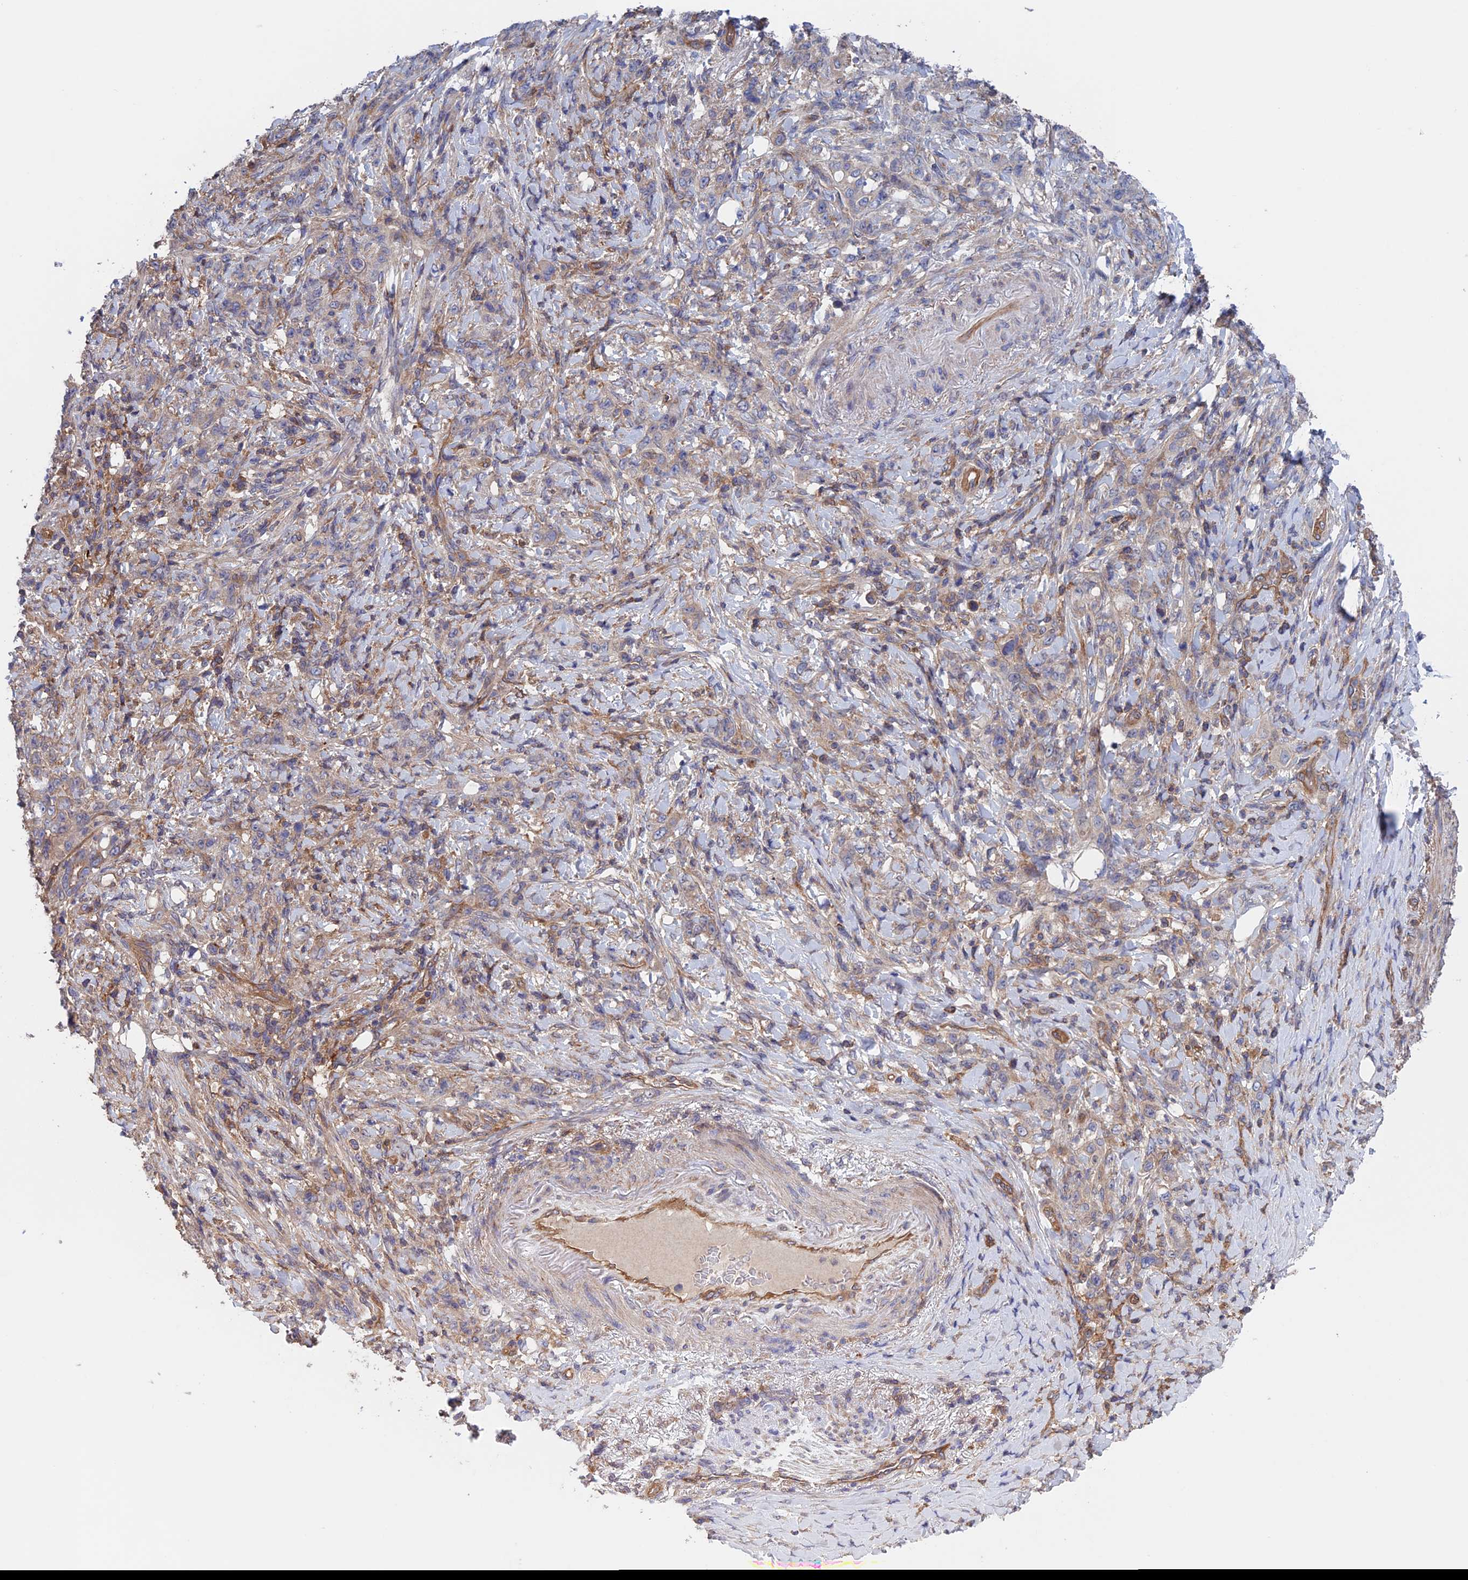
{"staining": {"intensity": "negative", "quantity": "none", "location": "none"}, "tissue": "stomach cancer", "cell_type": "Tumor cells", "image_type": "cancer", "snomed": [{"axis": "morphology", "description": "Normal tissue, NOS"}, {"axis": "morphology", "description": "Adenocarcinoma, NOS"}, {"axis": "topography", "description": "Stomach"}], "caption": "Micrograph shows no protein expression in tumor cells of adenocarcinoma (stomach) tissue. (DAB (3,3'-diaminobenzidine) immunohistochemistry with hematoxylin counter stain).", "gene": "NUDT16L1", "patient": {"sex": "female", "age": 79}}